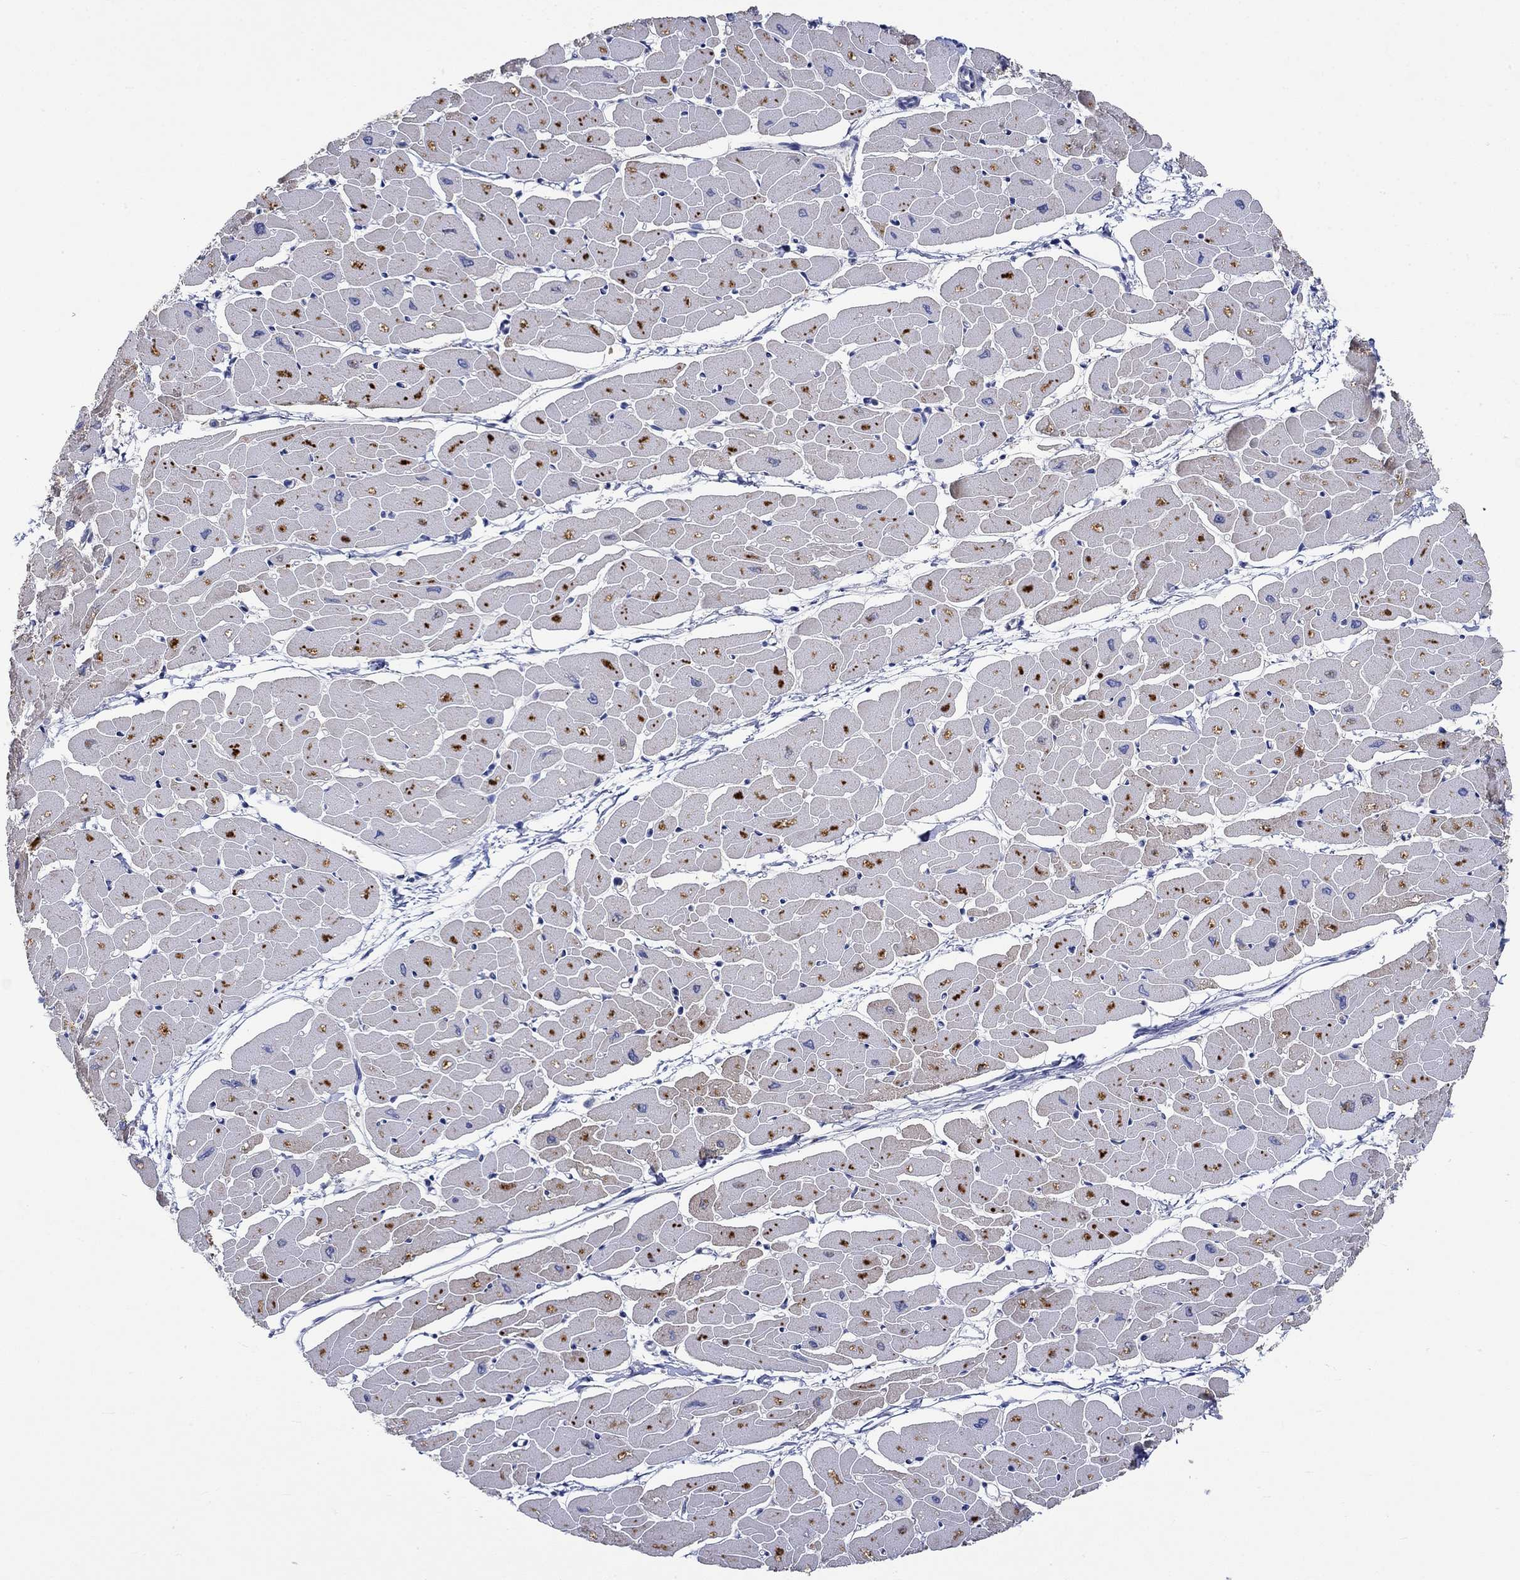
{"staining": {"intensity": "negative", "quantity": "none", "location": "none"}, "tissue": "heart muscle", "cell_type": "Cardiomyocytes", "image_type": "normal", "snomed": [{"axis": "morphology", "description": "Normal tissue, NOS"}, {"axis": "topography", "description": "Heart"}], "caption": "Protein analysis of unremarkable heart muscle demonstrates no significant positivity in cardiomyocytes.", "gene": "WASF1", "patient": {"sex": "male", "age": 57}}